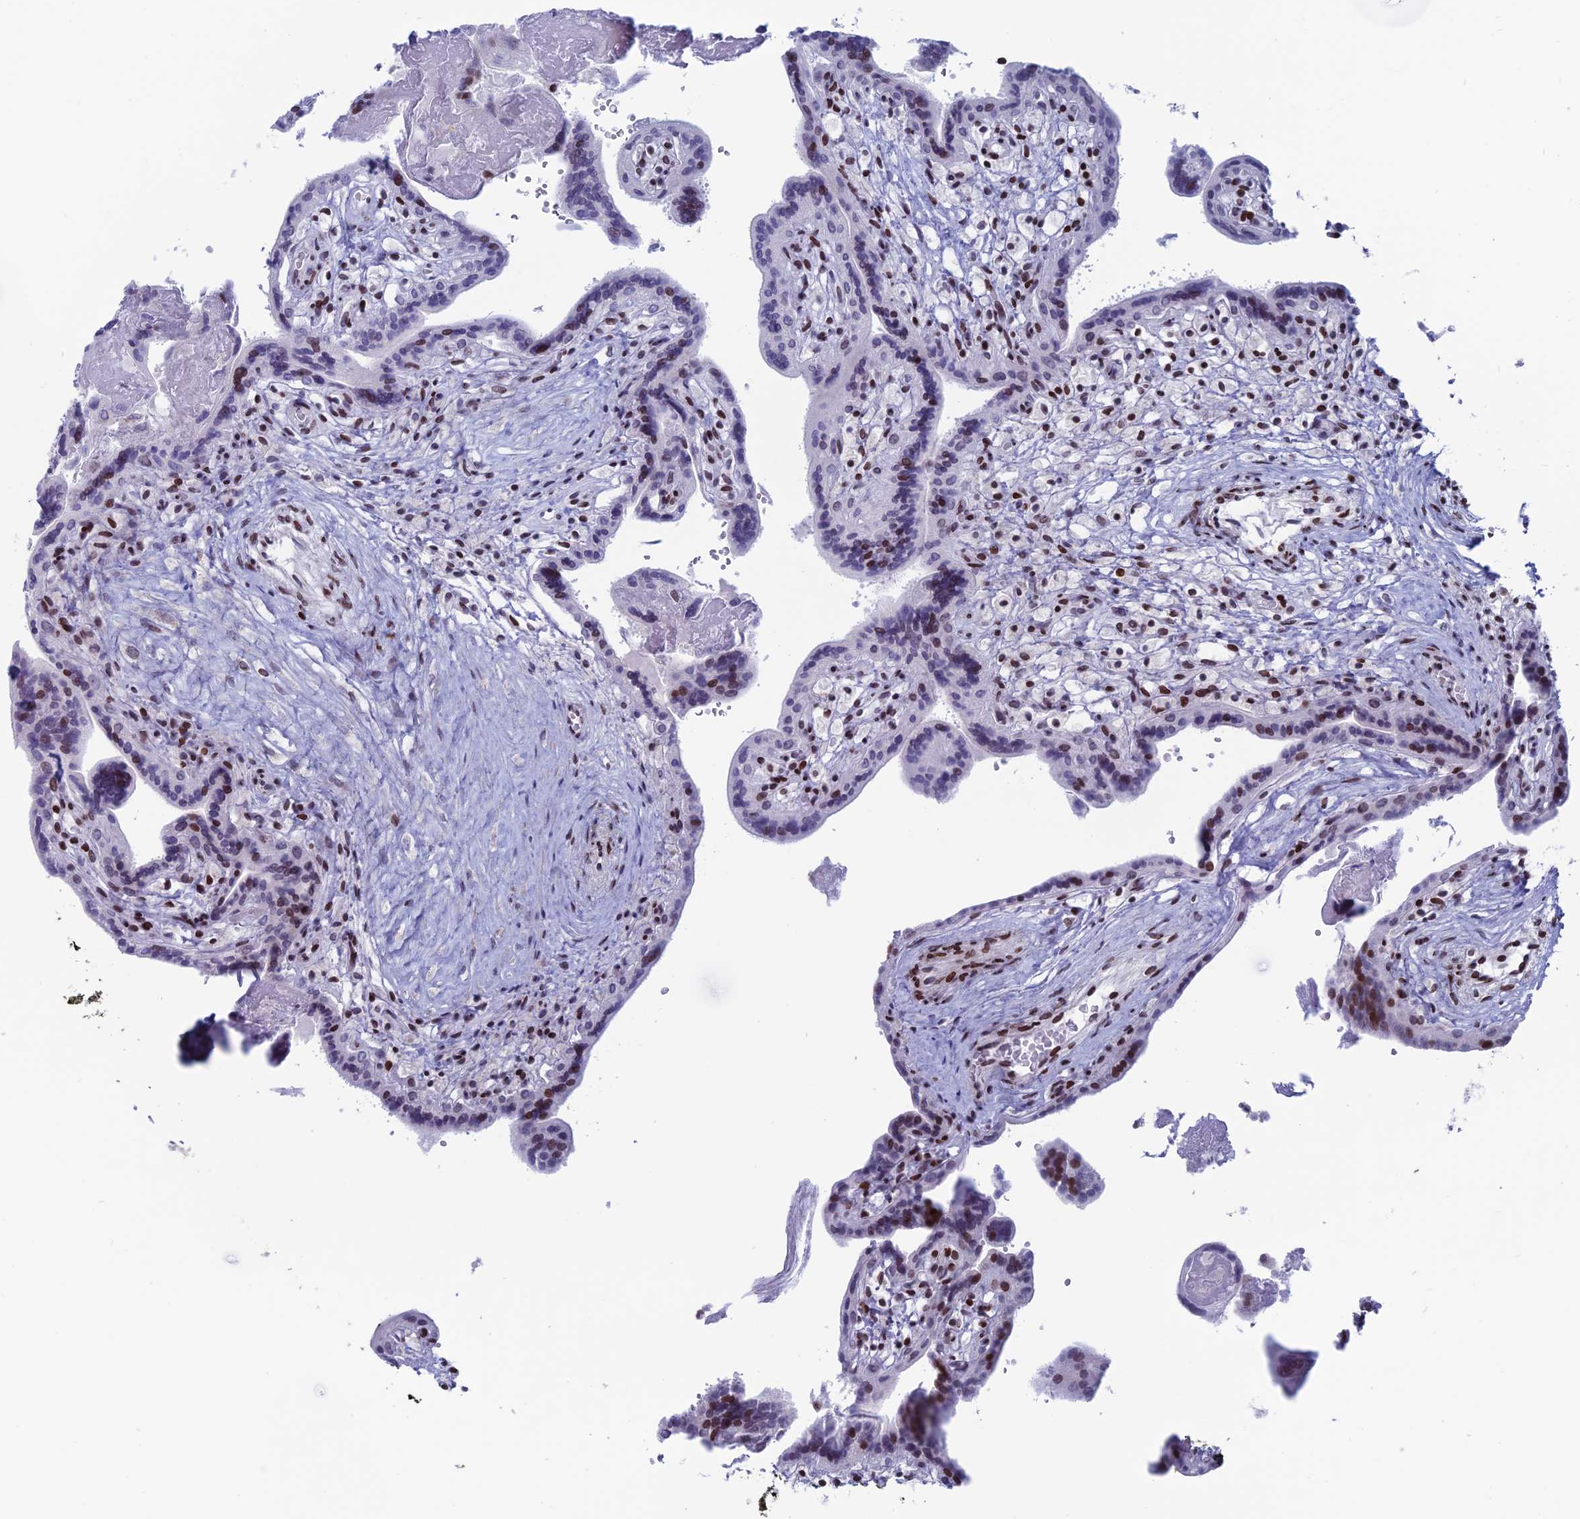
{"staining": {"intensity": "moderate", "quantity": "<25%", "location": "nuclear"}, "tissue": "placenta", "cell_type": "Trophoblastic cells", "image_type": "normal", "snomed": [{"axis": "morphology", "description": "Normal tissue, NOS"}, {"axis": "topography", "description": "Placenta"}], "caption": "Brown immunohistochemical staining in unremarkable placenta demonstrates moderate nuclear positivity in about <25% of trophoblastic cells.", "gene": "CERS6", "patient": {"sex": "female", "age": 37}}